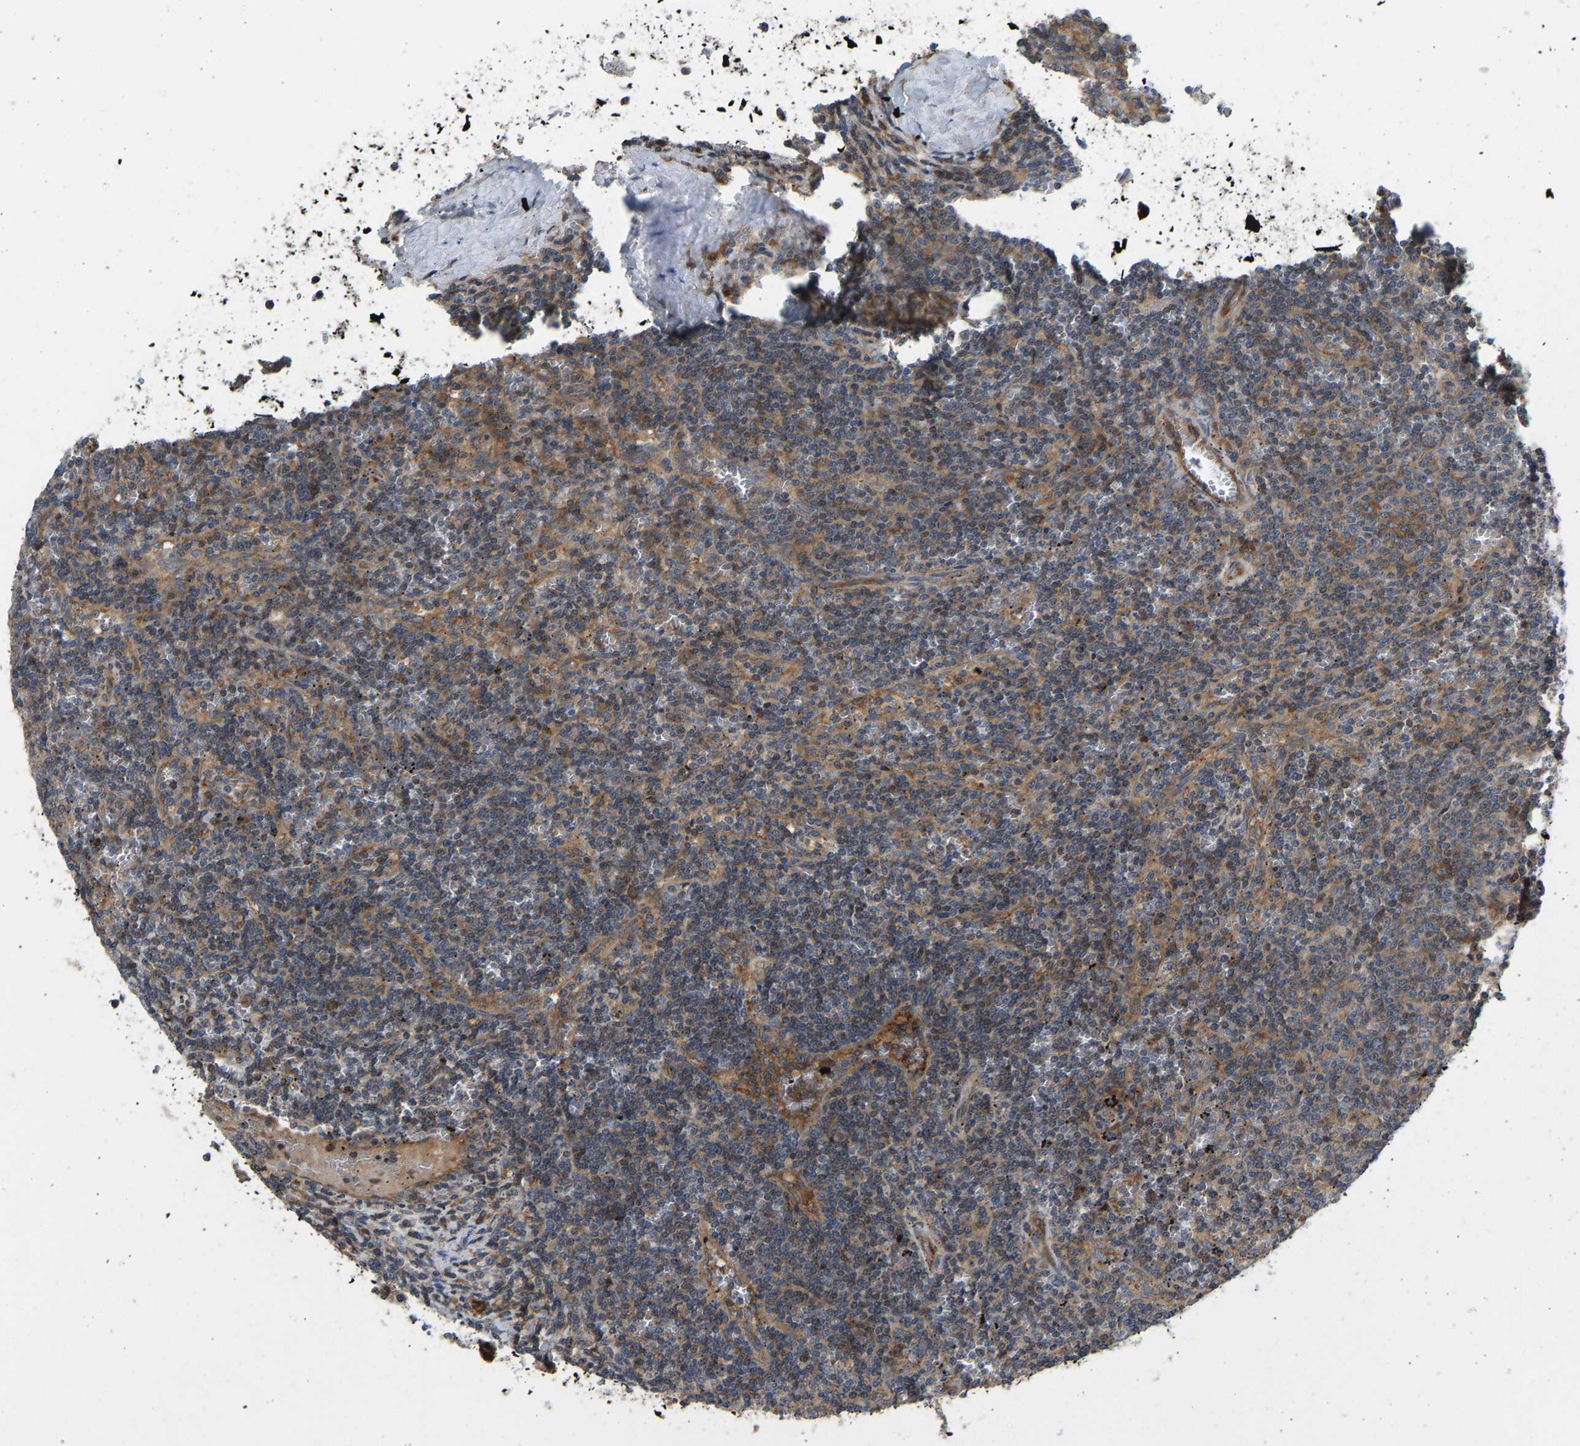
{"staining": {"intensity": "moderate", "quantity": "25%-75%", "location": "cytoplasmic/membranous"}, "tissue": "lymphoma", "cell_type": "Tumor cells", "image_type": "cancer", "snomed": [{"axis": "morphology", "description": "Malignant lymphoma, non-Hodgkin's type, Low grade"}, {"axis": "topography", "description": "Spleen"}], "caption": "Lymphoma was stained to show a protein in brown. There is medium levels of moderate cytoplasmic/membranous expression in about 25%-75% of tumor cells. (brown staining indicates protein expression, while blue staining denotes nuclei).", "gene": "RASGRF2", "patient": {"sex": "female", "age": 19}}